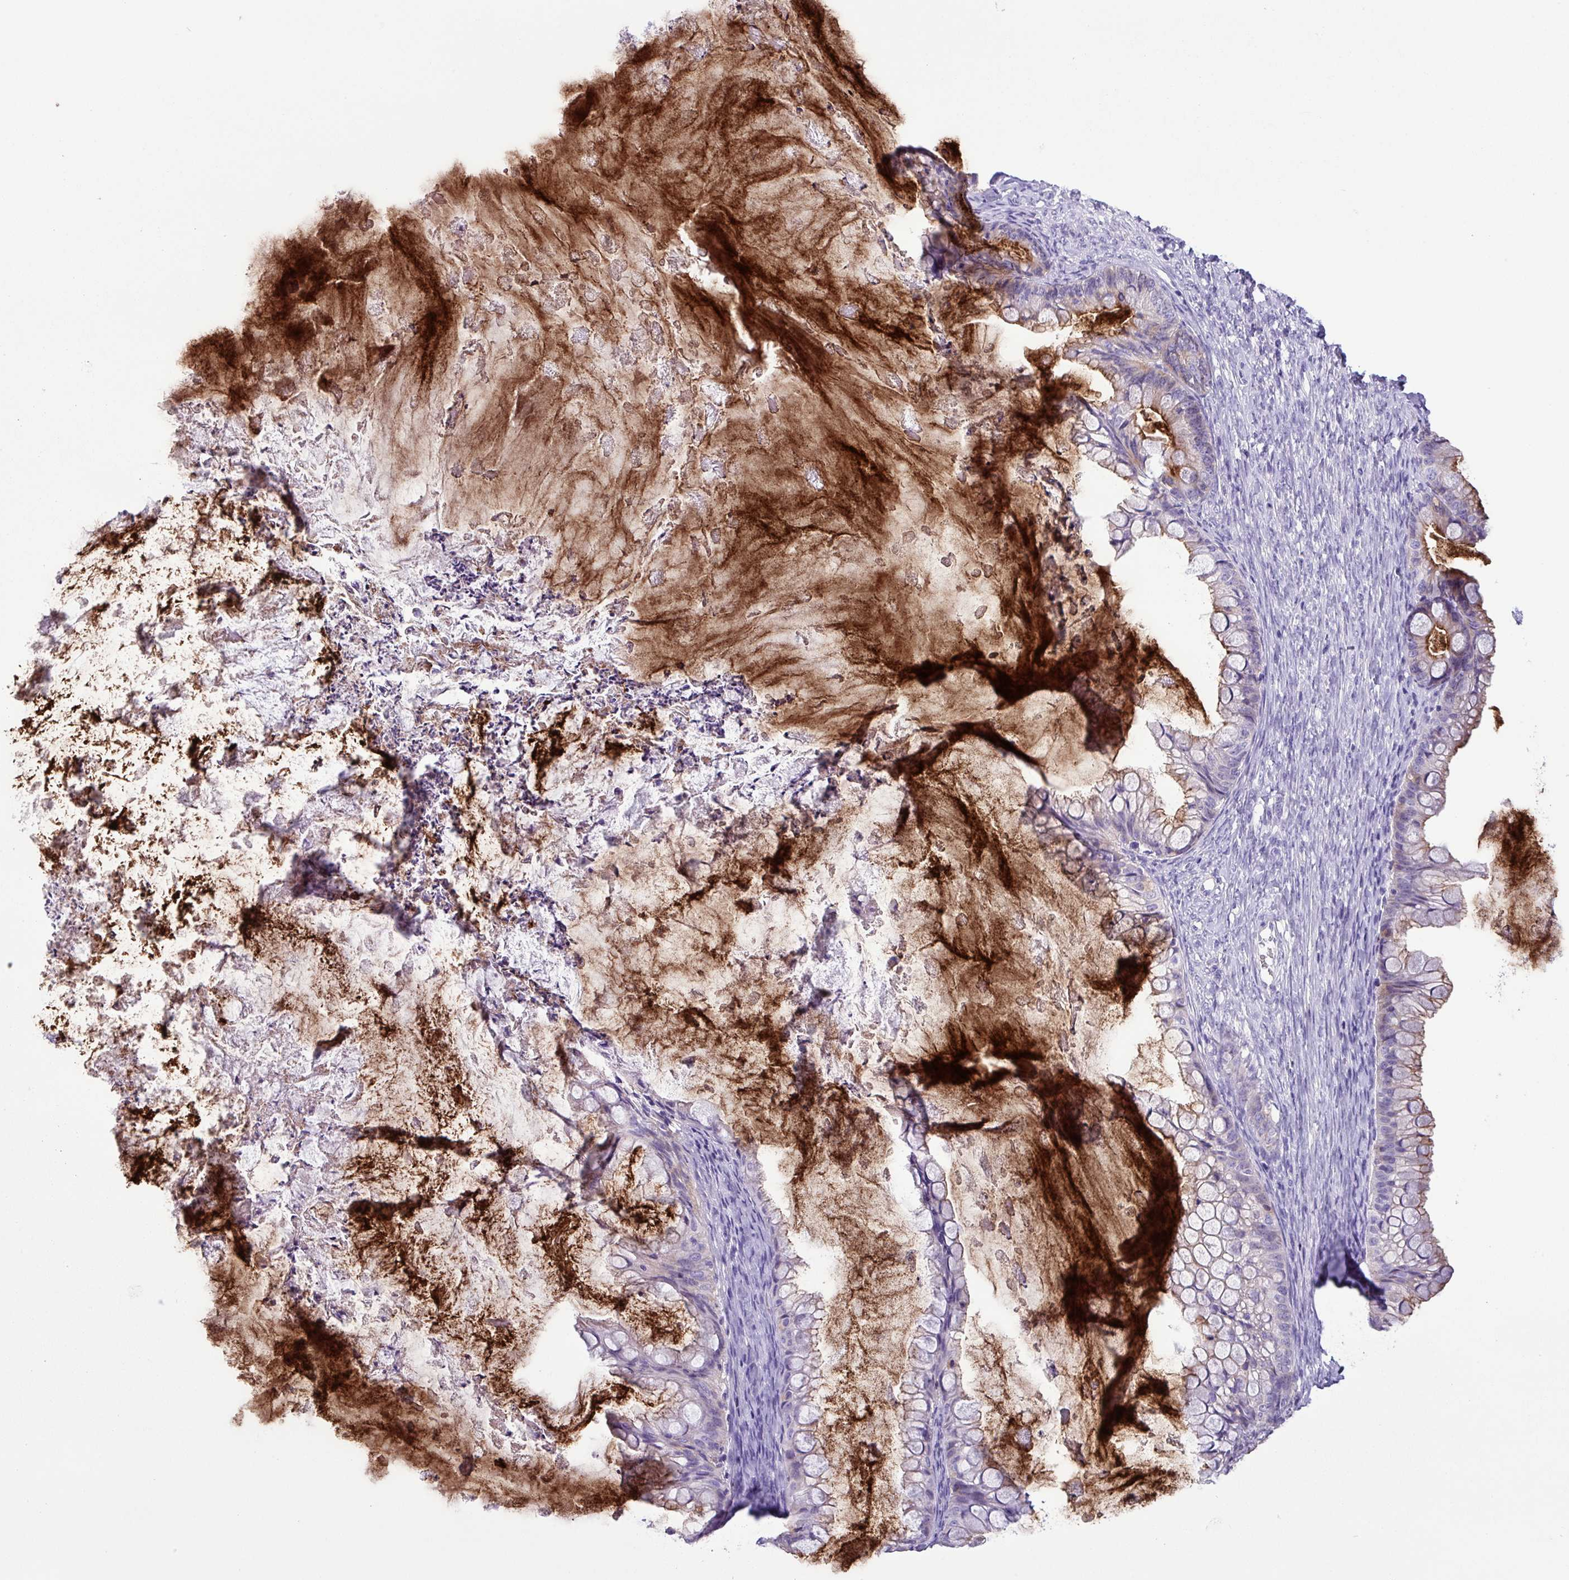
{"staining": {"intensity": "moderate", "quantity": "<25%", "location": "cytoplasmic/membranous"}, "tissue": "ovarian cancer", "cell_type": "Tumor cells", "image_type": "cancer", "snomed": [{"axis": "morphology", "description": "Cystadenocarcinoma, mucinous, NOS"}, {"axis": "topography", "description": "Ovary"}], "caption": "This is a photomicrograph of immunohistochemistry (IHC) staining of ovarian mucinous cystadenocarcinoma, which shows moderate positivity in the cytoplasmic/membranous of tumor cells.", "gene": "CYSTM1", "patient": {"sex": "female", "age": 35}}